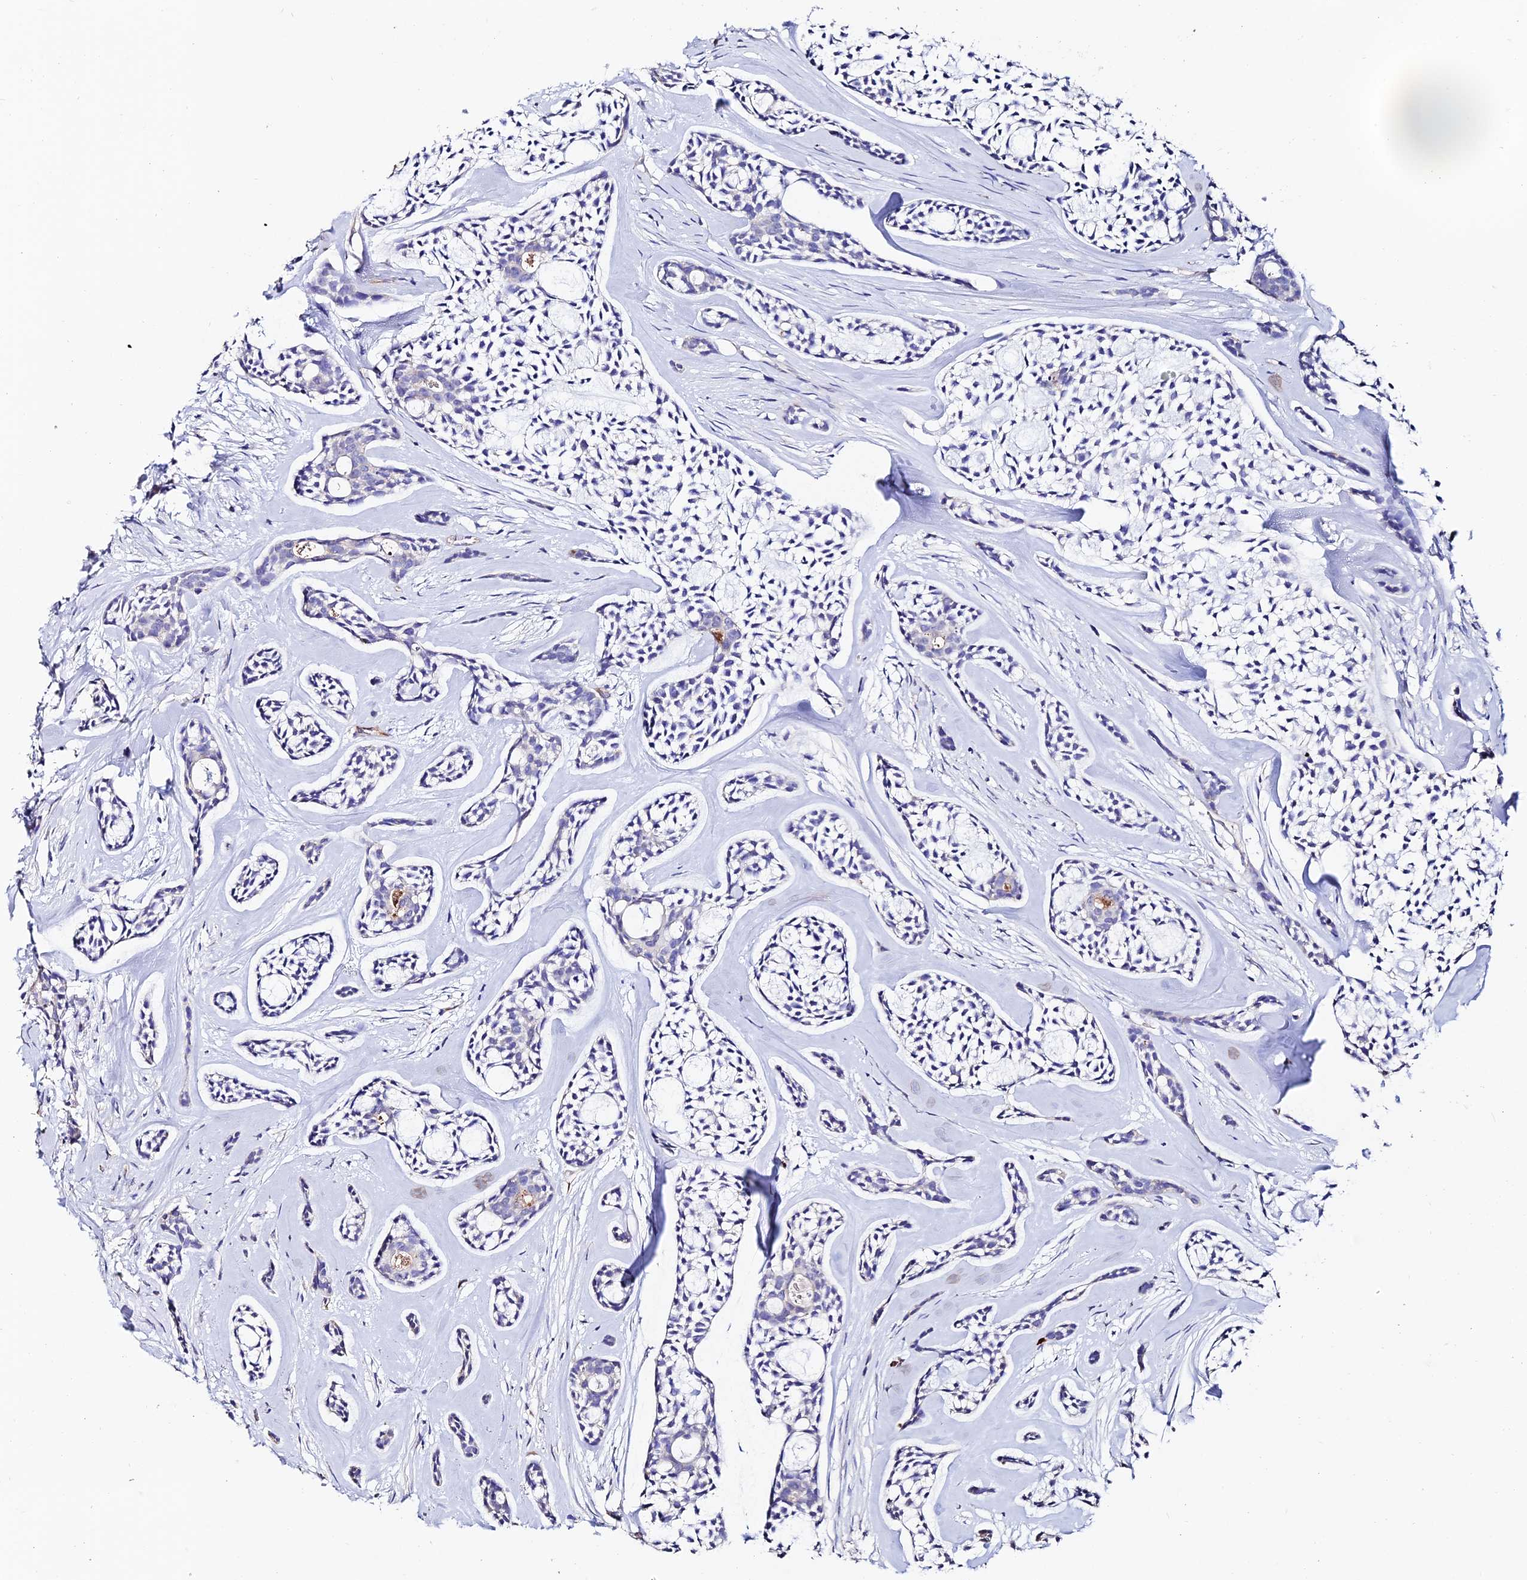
{"staining": {"intensity": "negative", "quantity": "none", "location": "none"}, "tissue": "head and neck cancer", "cell_type": "Tumor cells", "image_type": "cancer", "snomed": [{"axis": "morphology", "description": "Adenocarcinoma, NOS"}, {"axis": "topography", "description": "Subcutis"}, {"axis": "topography", "description": "Head-Neck"}], "caption": "Tumor cells are negative for brown protein staining in head and neck cancer (adenocarcinoma).", "gene": "ESM1", "patient": {"sex": "female", "age": 73}}